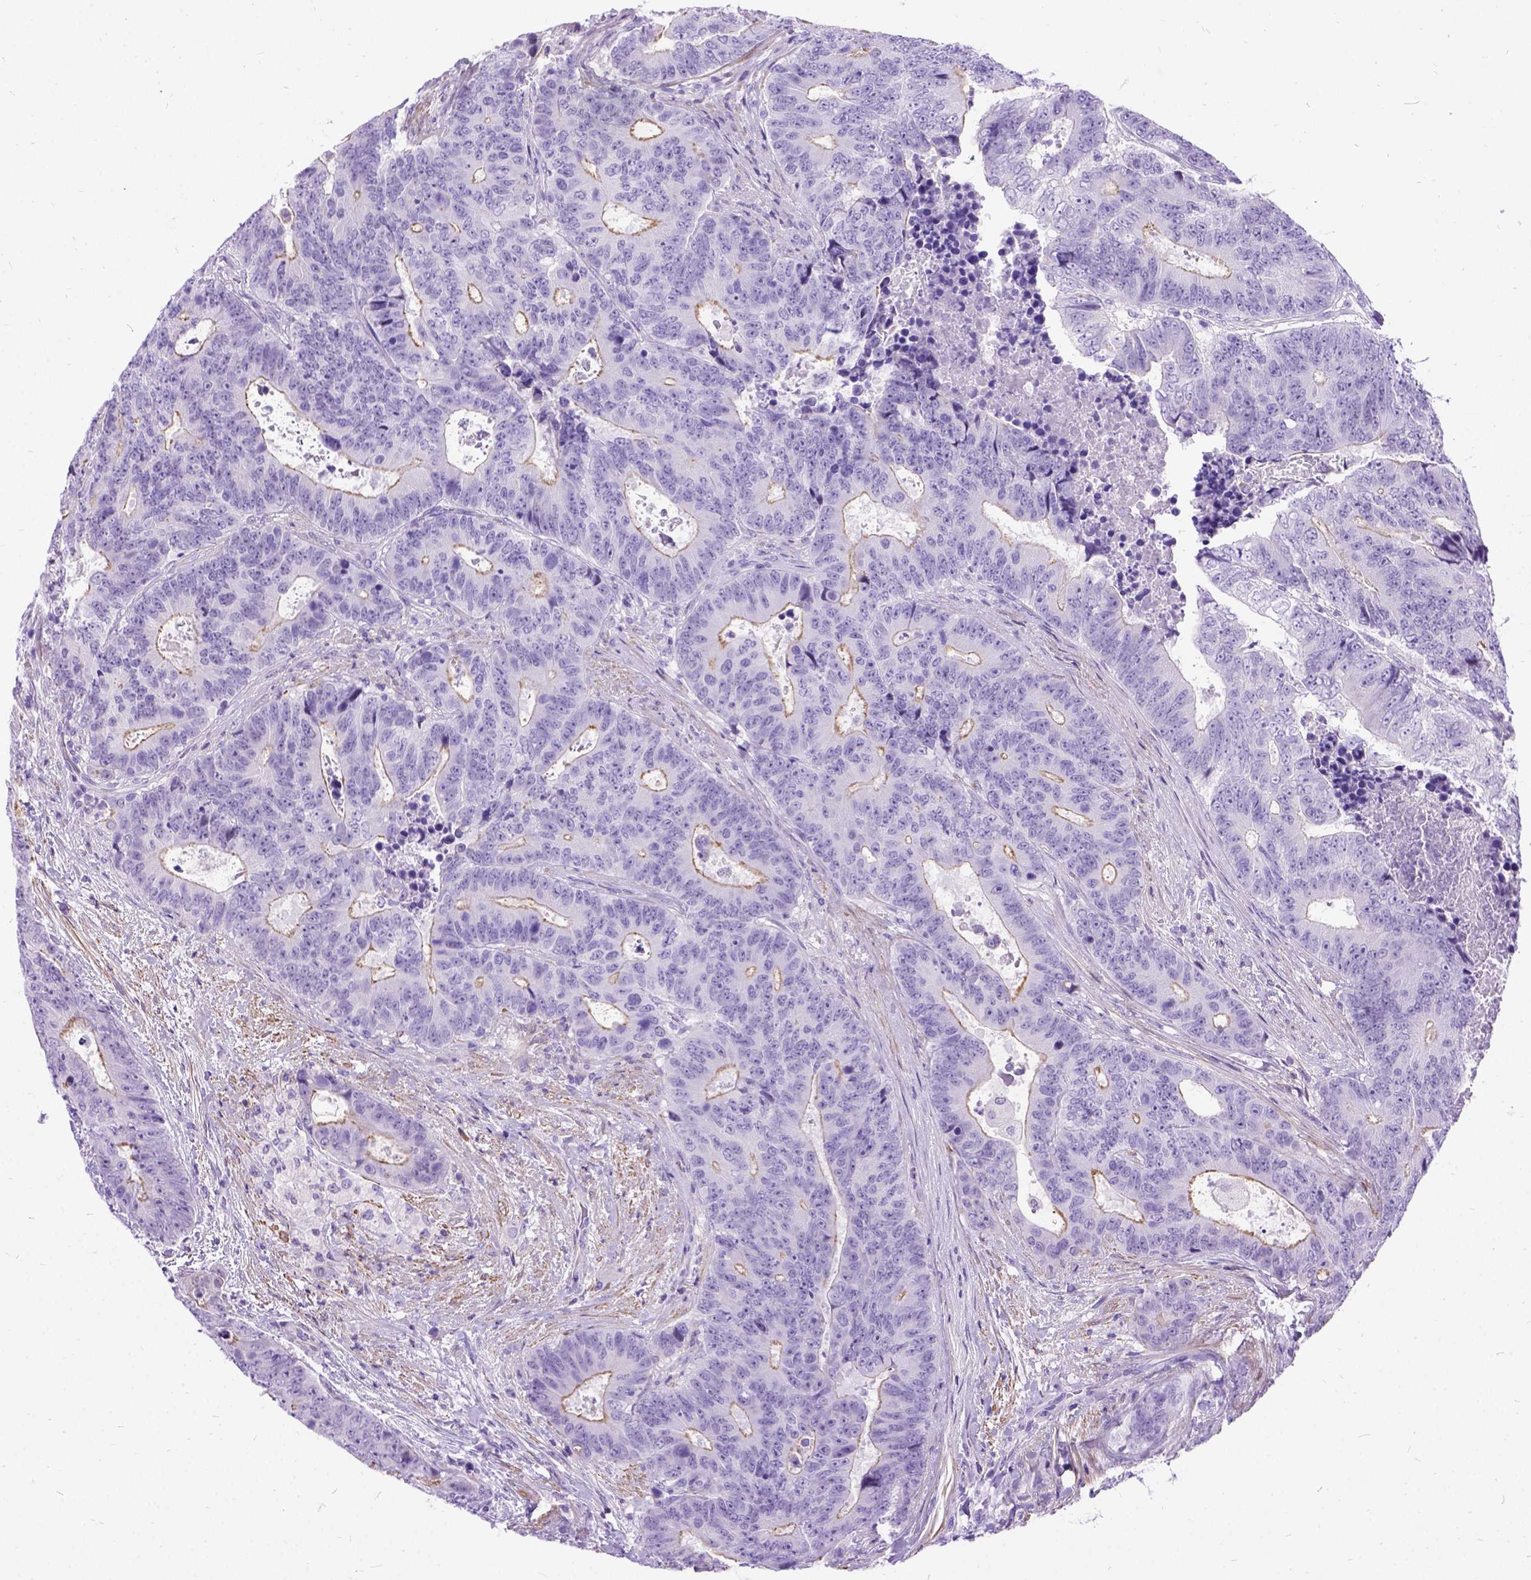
{"staining": {"intensity": "negative", "quantity": "none", "location": "none"}, "tissue": "colorectal cancer", "cell_type": "Tumor cells", "image_type": "cancer", "snomed": [{"axis": "morphology", "description": "Adenocarcinoma, NOS"}, {"axis": "topography", "description": "Colon"}], "caption": "This histopathology image is of colorectal adenocarcinoma stained with IHC to label a protein in brown with the nuclei are counter-stained blue. There is no staining in tumor cells.", "gene": "PRG2", "patient": {"sex": "female", "age": 48}}